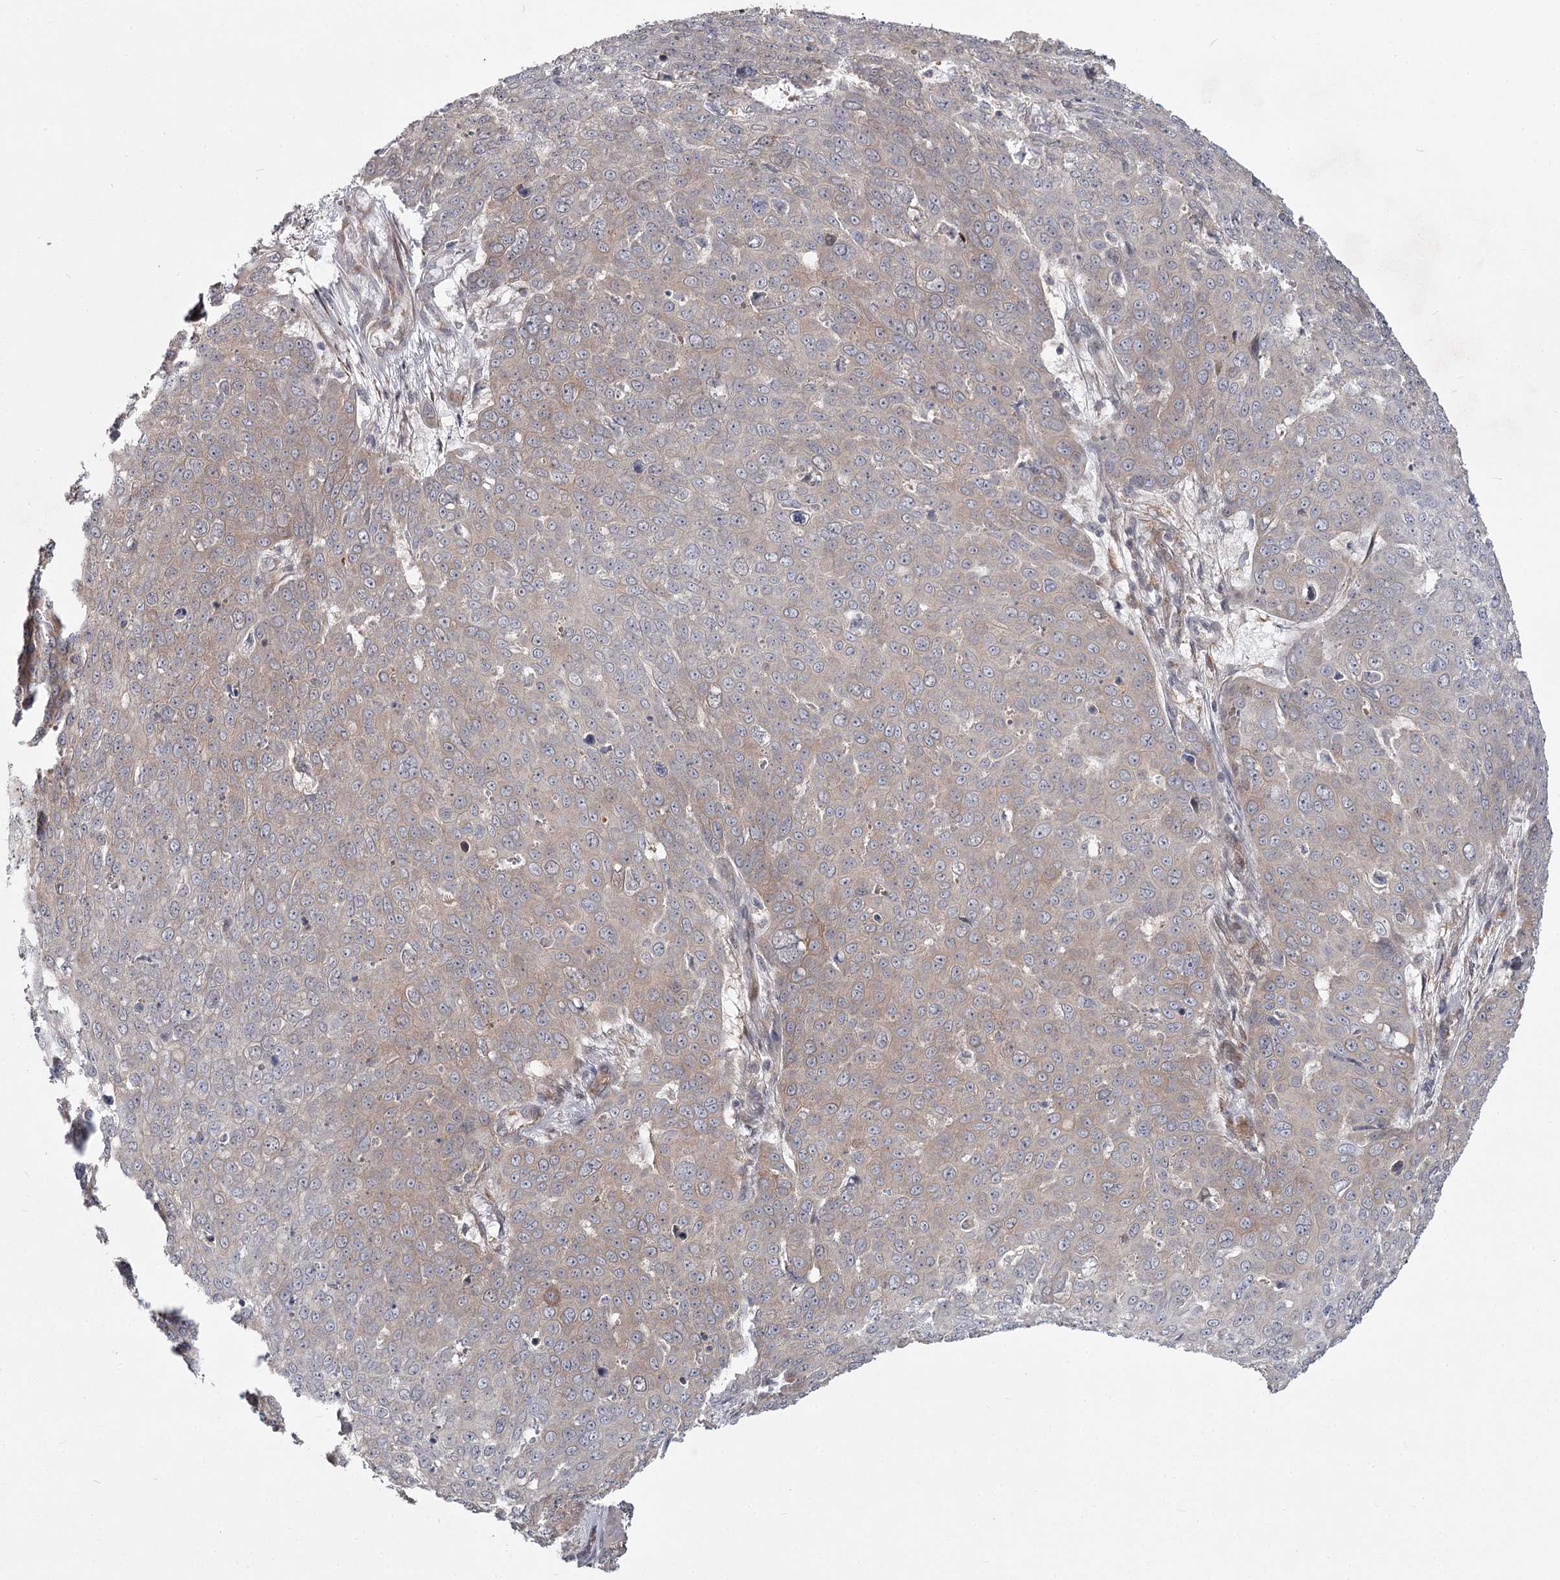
{"staining": {"intensity": "weak", "quantity": "<25%", "location": "cytoplasmic/membranous"}, "tissue": "skin cancer", "cell_type": "Tumor cells", "image_type": "cancer", "snomed": [{"axis": "morphology", "description": "Squamous cell carcinoma, NOS"}, {"axis": "topography", "description": "Skin"}], "caption": "IHC of squamous cell carcinoma (skin) demonstrates no positivity in tumor cells.", "gene": "CCNG2", "patient": {"sex": "male", "age": 71}}